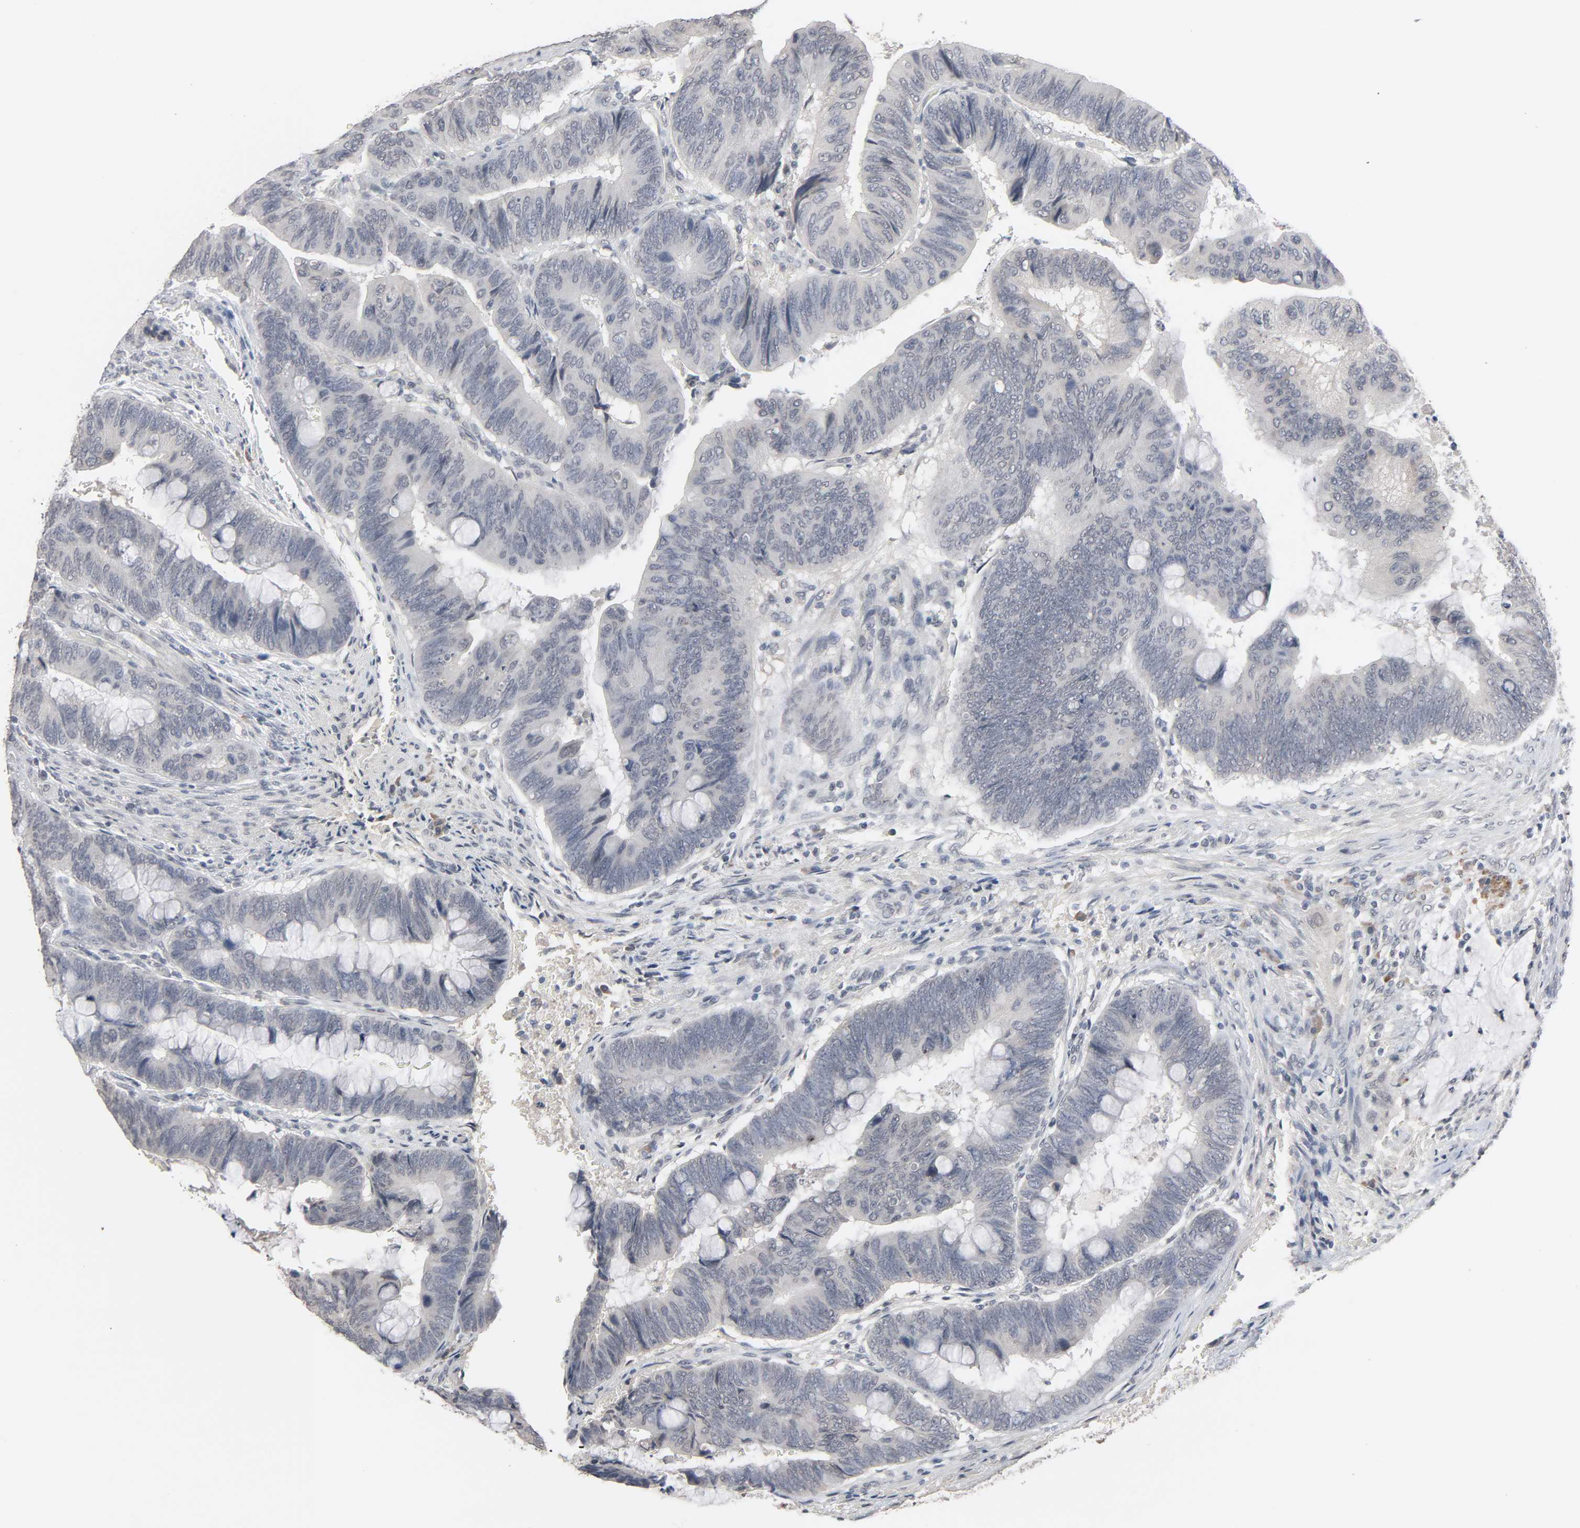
{"staining": {"intensity": "negative", "quantity": "none", "location": "none"}, "tissue": "colorectal cancer", "cell_type": "Tumor cells", "image_type": "cancer", "snomed": [{"axis": "morphology", "description": "Normal tissue, NOS"}, {"axis": "morphology", "description": "Adenocarcinoma, NOS"}, {"axis": "topography", "description": "Rectum"}], "caption": "The photomicrograph reveals no staining of tumor cells in colorectal adenocarcinoma.", "gene": "MT3", "patient": {"sex": "male", "age": 92}}